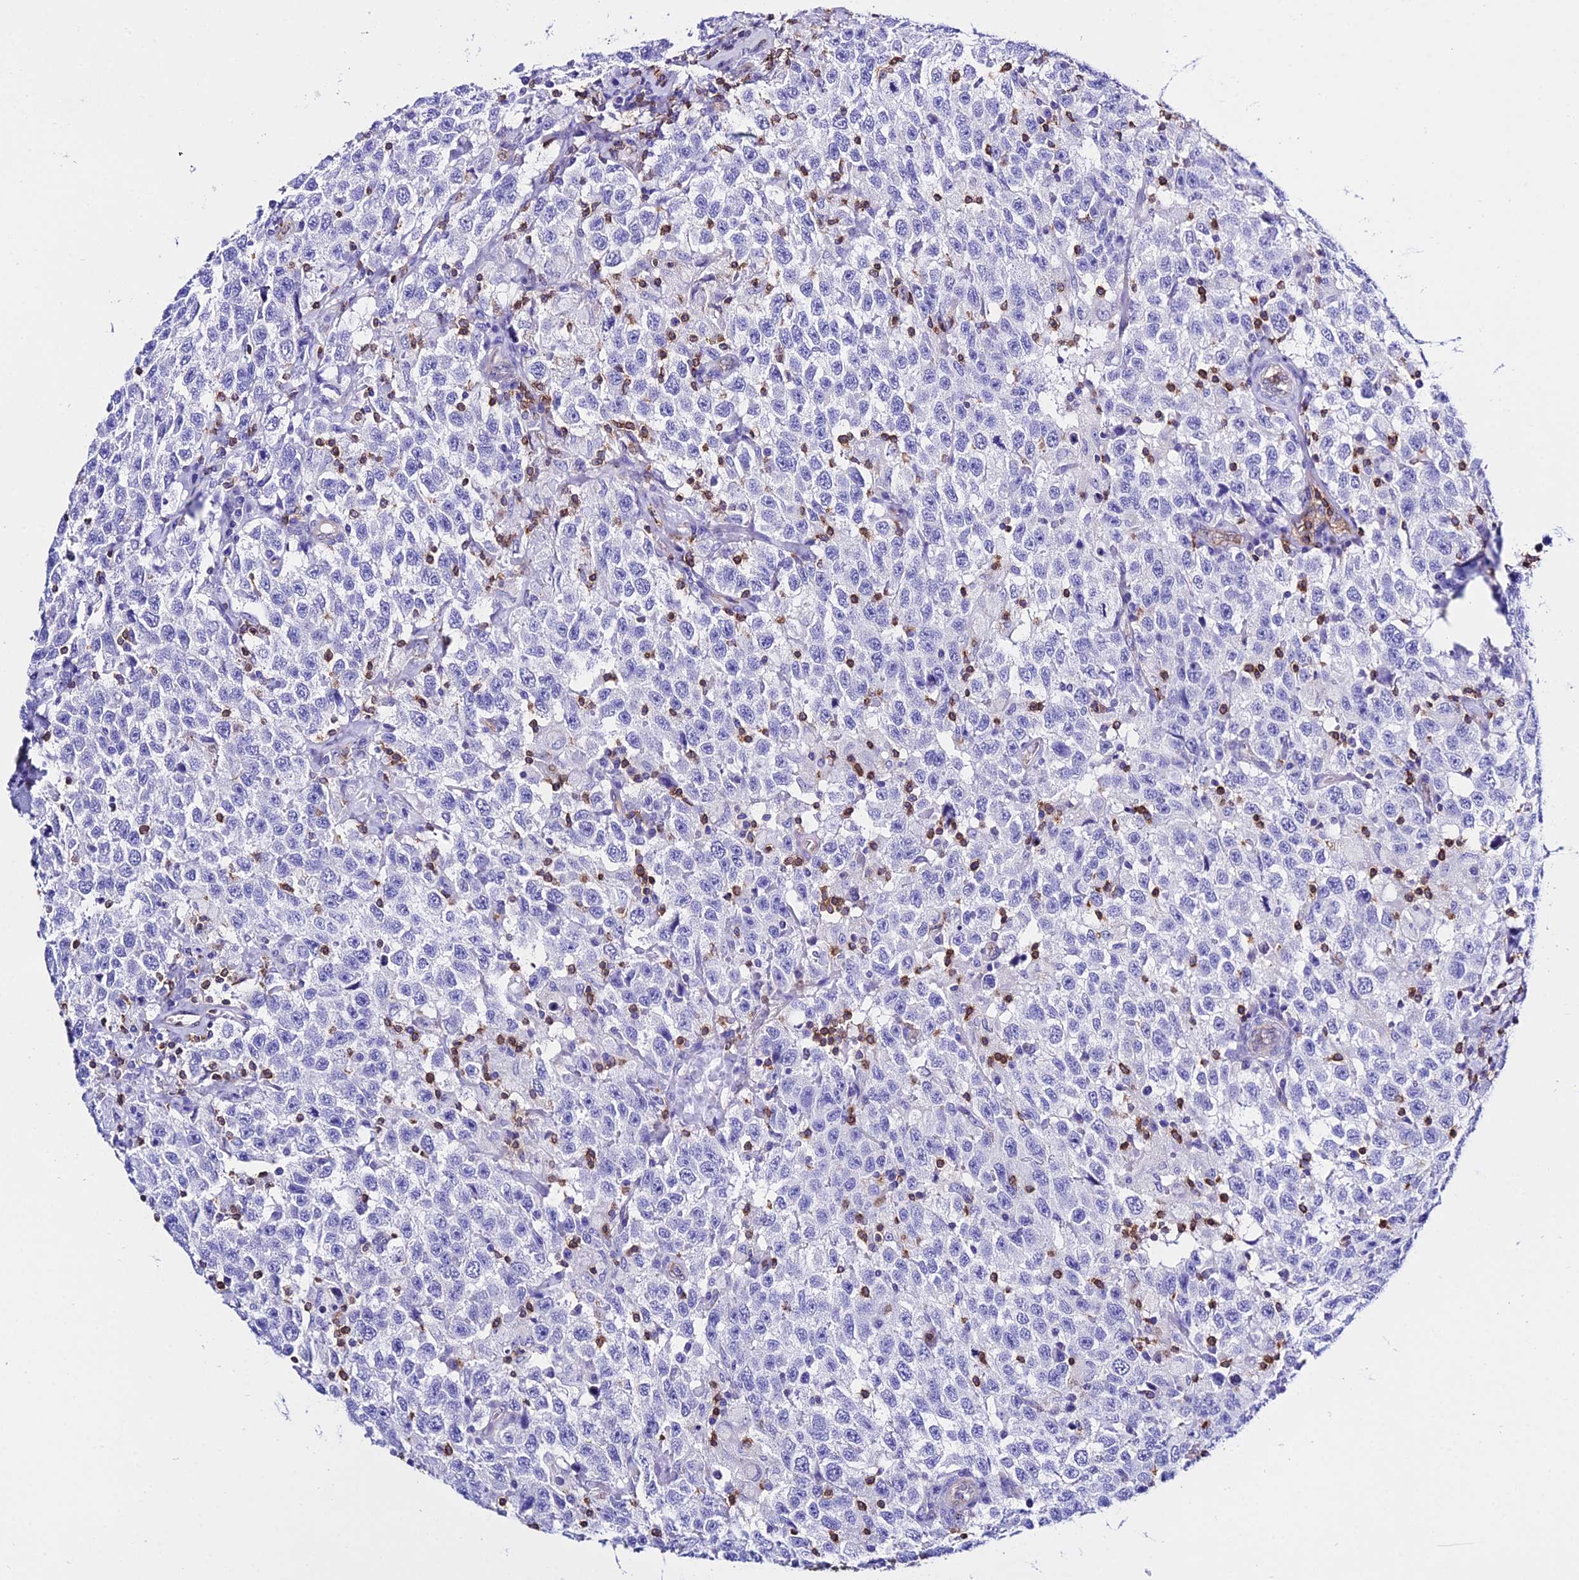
{"staining": {"intensity": "negative", "quantity": "none", "location": "none"}, "tissue": "testis cancer", "cell_type": "Tumor cells", "image_type": "cancer", "snomed": [{"axis": "morphology", "description": "Seminoma, NOS"}, {"axis": "topography", "description": "Testis"}], "caption": "Seminoma (testis) stained for a protein using immunohistochemistry shows no staining tumor cells.", "gene": "S100A16", "patient": {"sex": "male", "age": 41}}